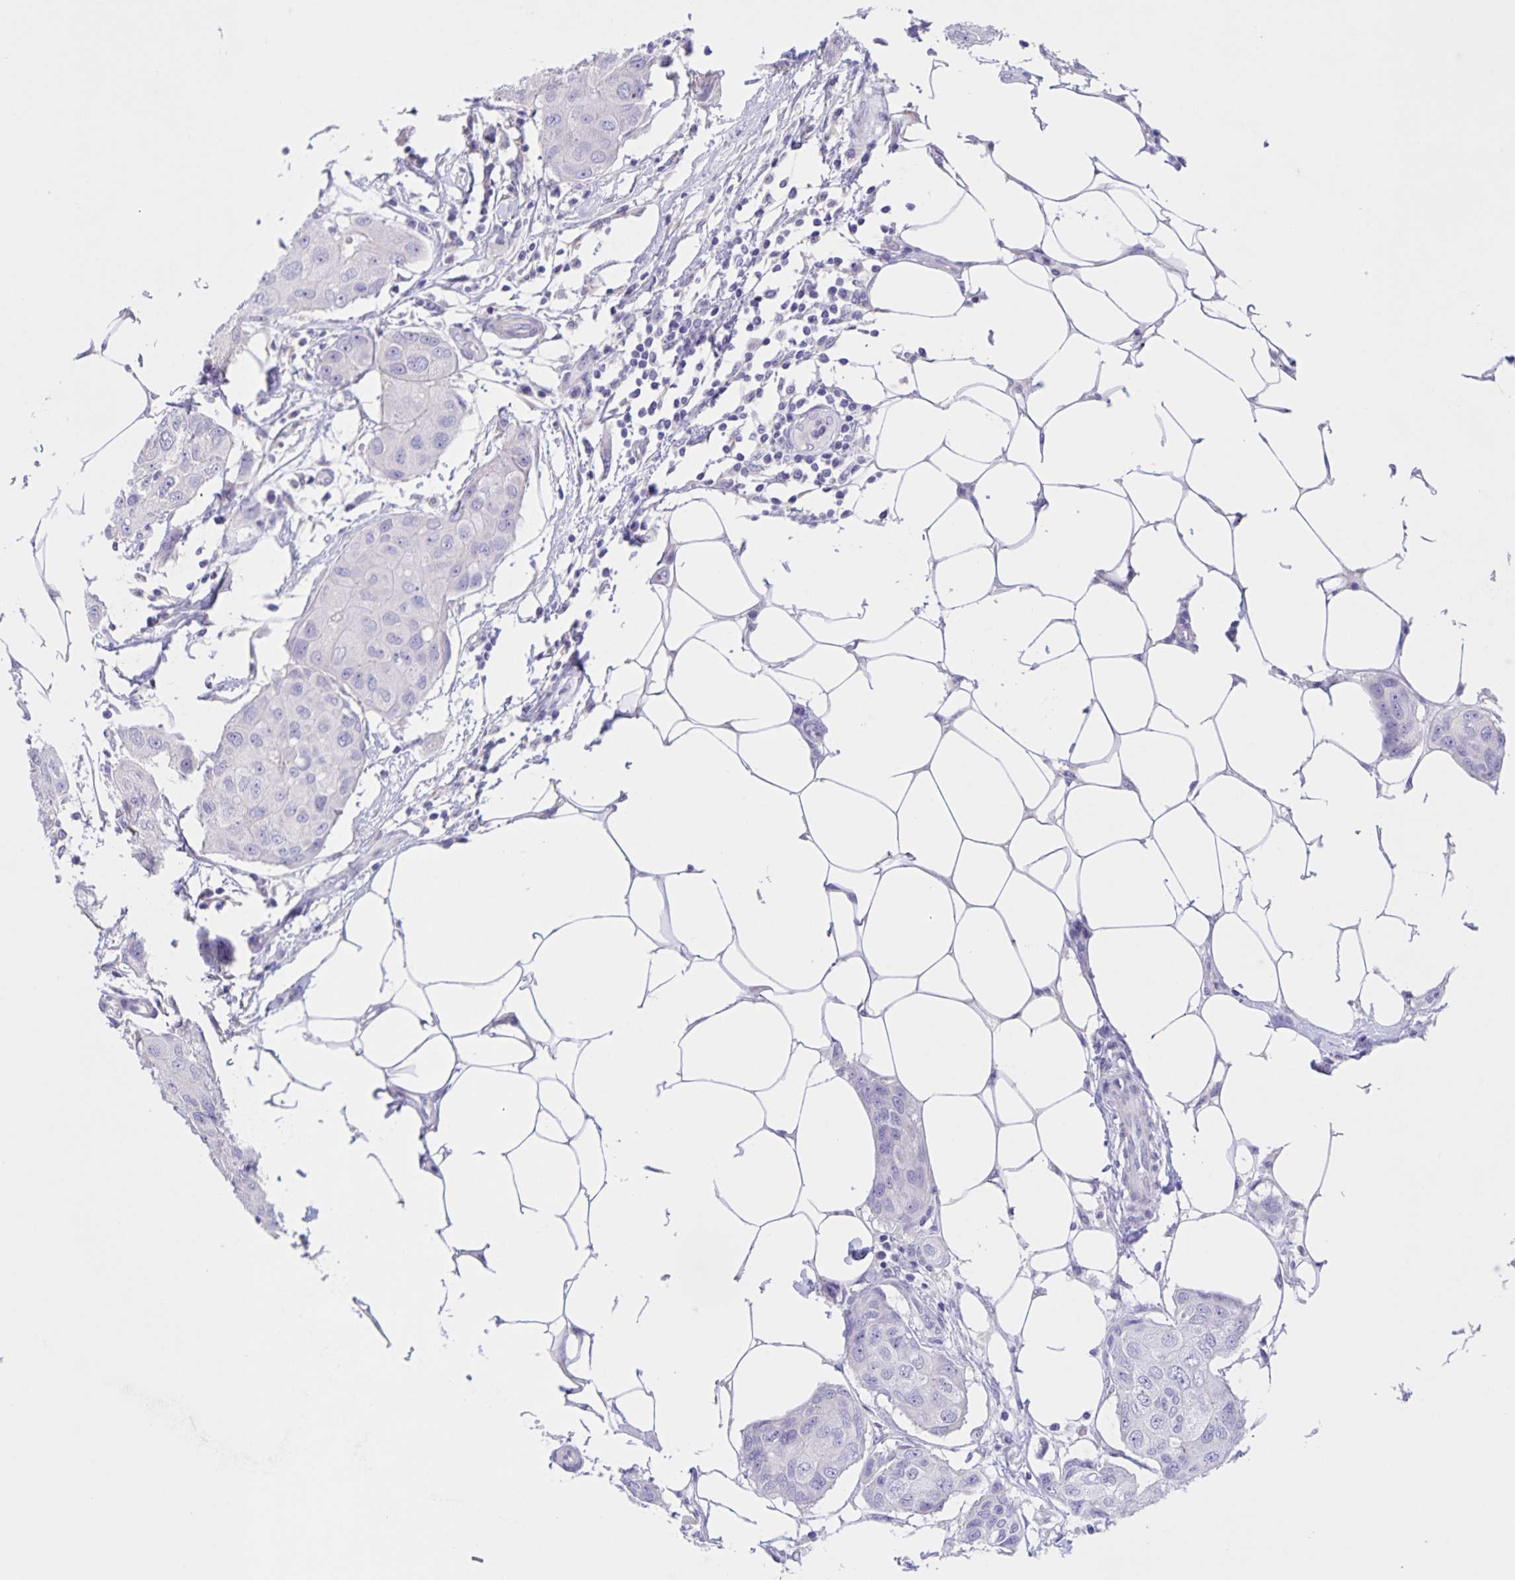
{"staining": {"intensity": "negative", "quantity": "none", "location": "none"}, "tissue": "breast cancer", "cell_type": "Tumor cells", "image_type": "cancer", "snomed": [{"axis": "morphology", "description": "Duct carcinoma"}, {"axis": "topography", "description": "Breast"}, {"axis": "topography", "description": "Lymph node"}], "caption": "Immunohistochemistry (IHC) of breast invasive ductal carcinoma exhibits no positivity in tumor cells.", "gene": "DMGDH", "patient": {"sex": "female", "age": 80}}